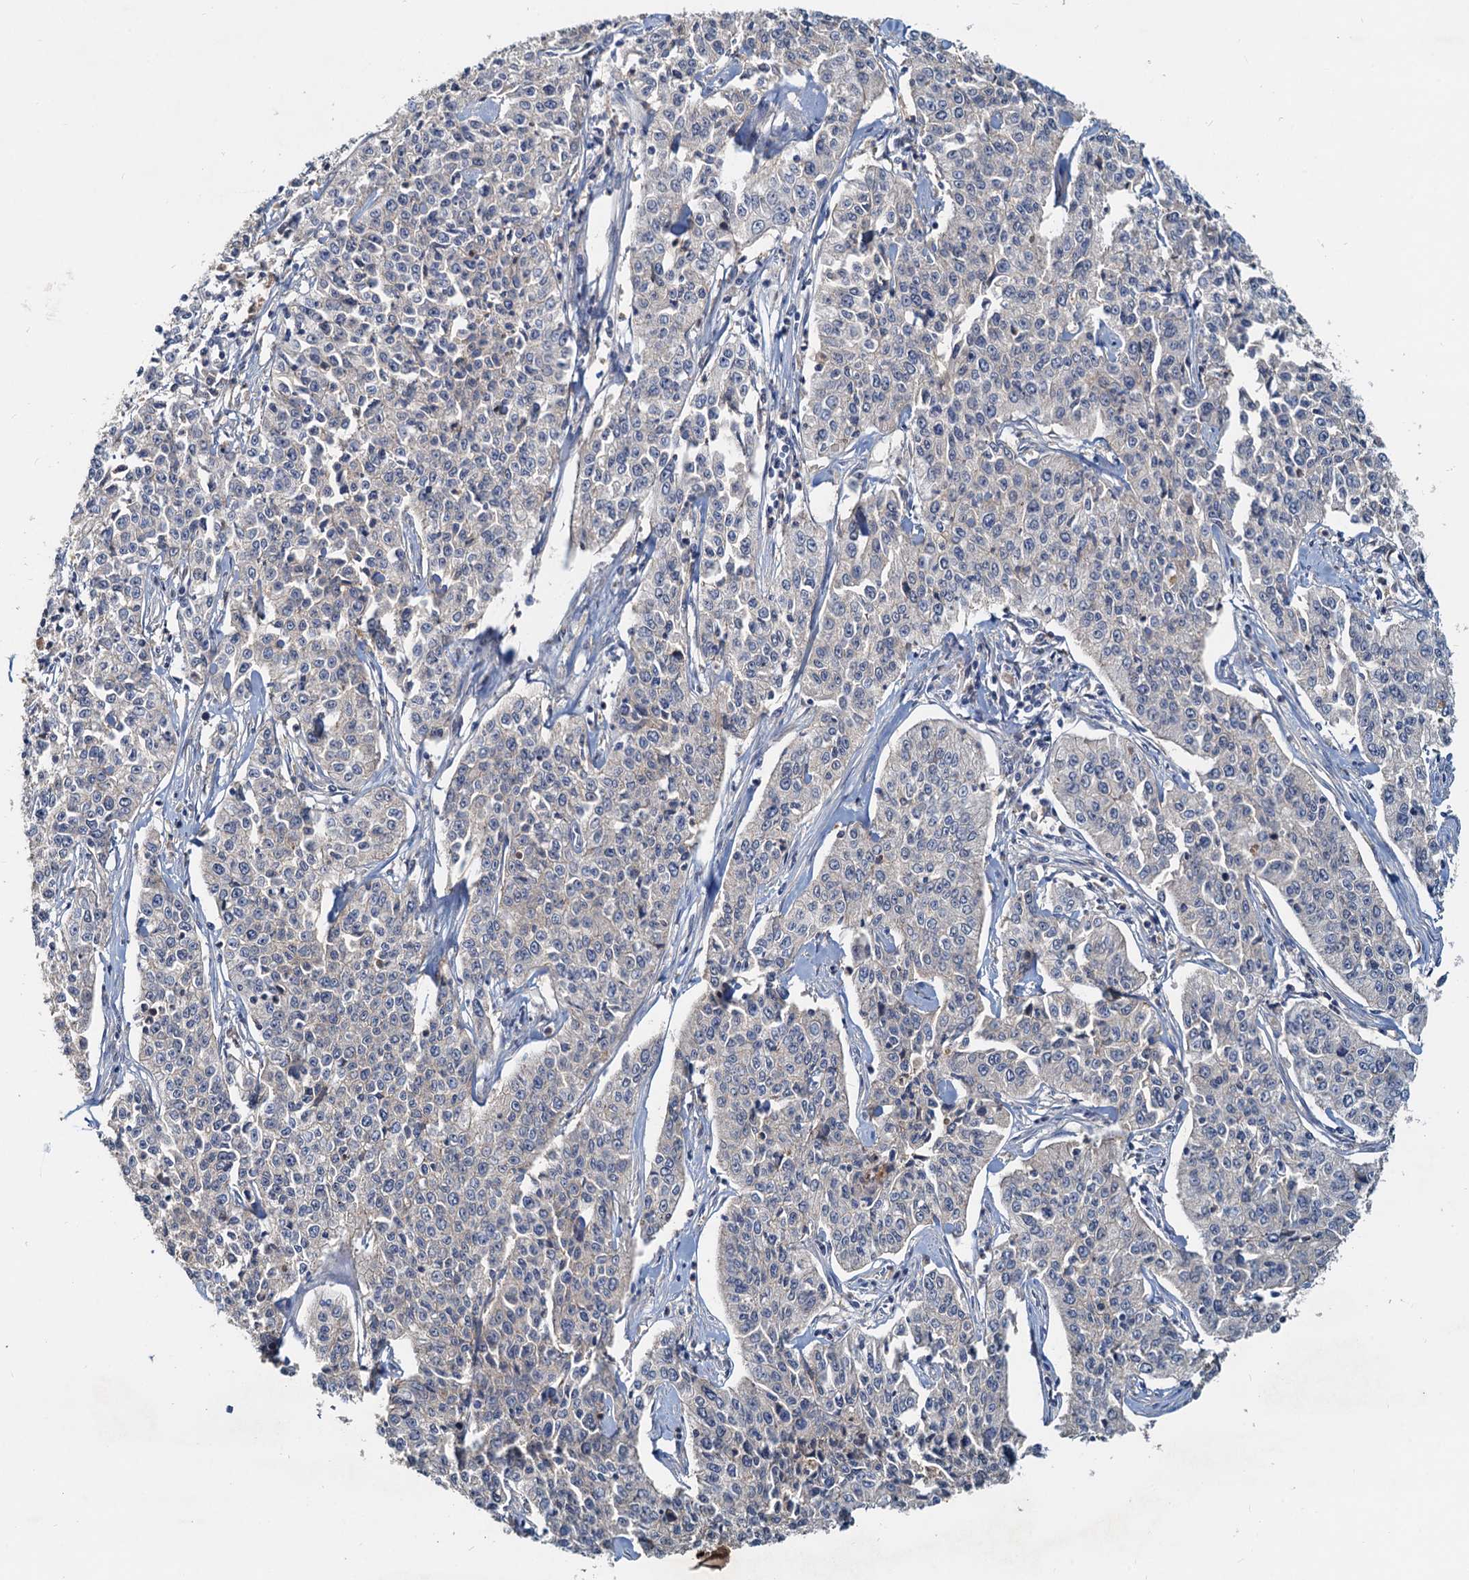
{"staining": {"intensity": "negative", "quantity": "none", "location": "none"}, "tissue": "cervical cancer", "cell_type": "Tumor cells", "image_type": "cancer", "snomed": [{"axis": "morphology", "description": "Squamous cell carcinoma, NOS"}, {"axis": "topography", "description": "Cervix"}], "caption": "Tumor cells are negative for brown protein staining in cervical cancer (squamous cell carcinoma). (DAB (3,3'-diaminobenzidine) immunohistochemistry with hematoxylin counter stain).", "gene": "TOLLIP", "patient": {"sex": "female", "age": 35}}